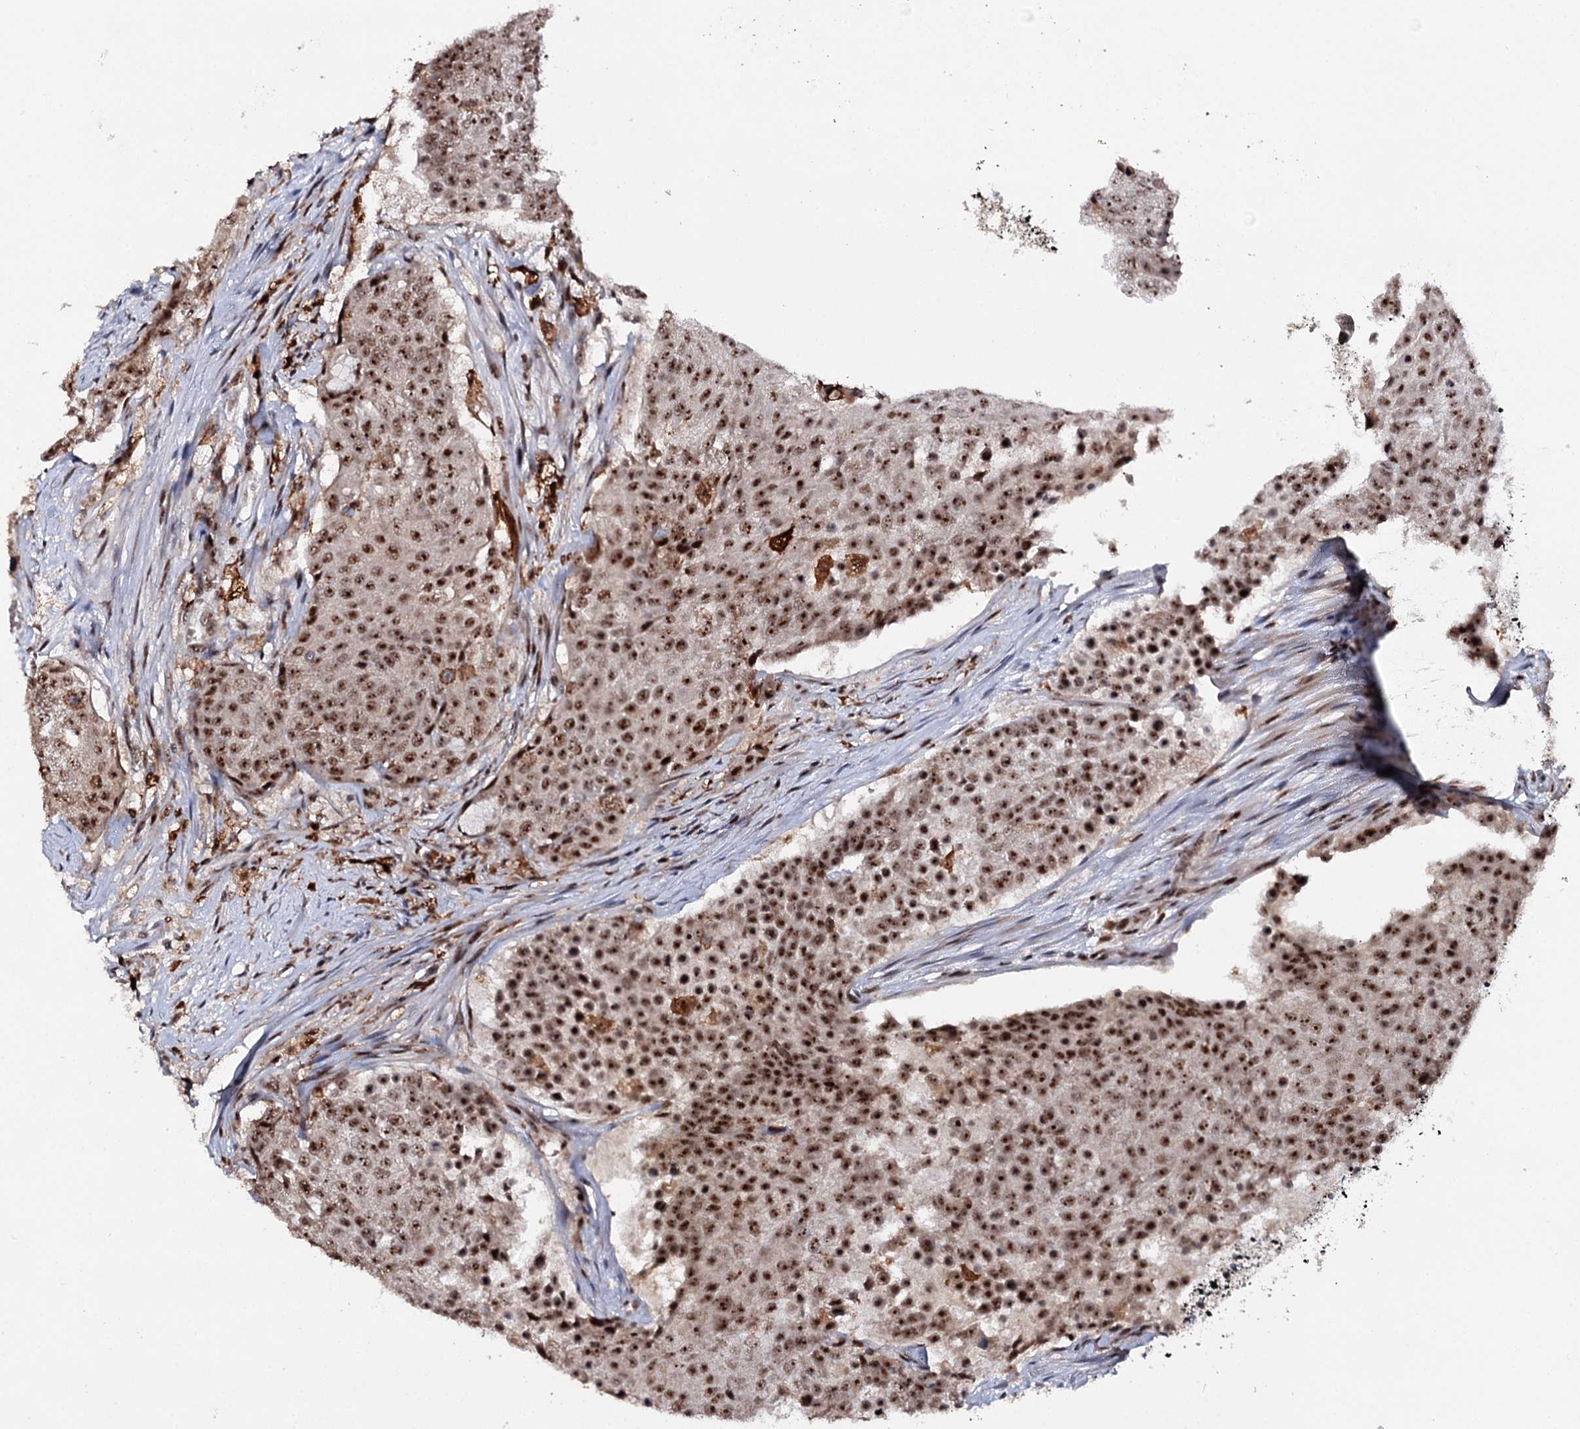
{"staining": {"intensity": "strong", "quantity": ">75%", "location": "nuclear"}, "tissue": "urothelial cancer", "cell_type": "Tumor cells", "image_type": "cancer", "snomed": [{"axis": "morphology", "description": "Urothelial carcinoma, High grade"}, {"axis": "topography", "description": "Urinary bladder"}], "caption": "Human high-grade urothelial carcinoma stained for a protein (brown) displays strong nuclear positive expression in about >75% of tumor cells.", "gene": "BUD13", "patient": {"sex": "female", "age": 63}}